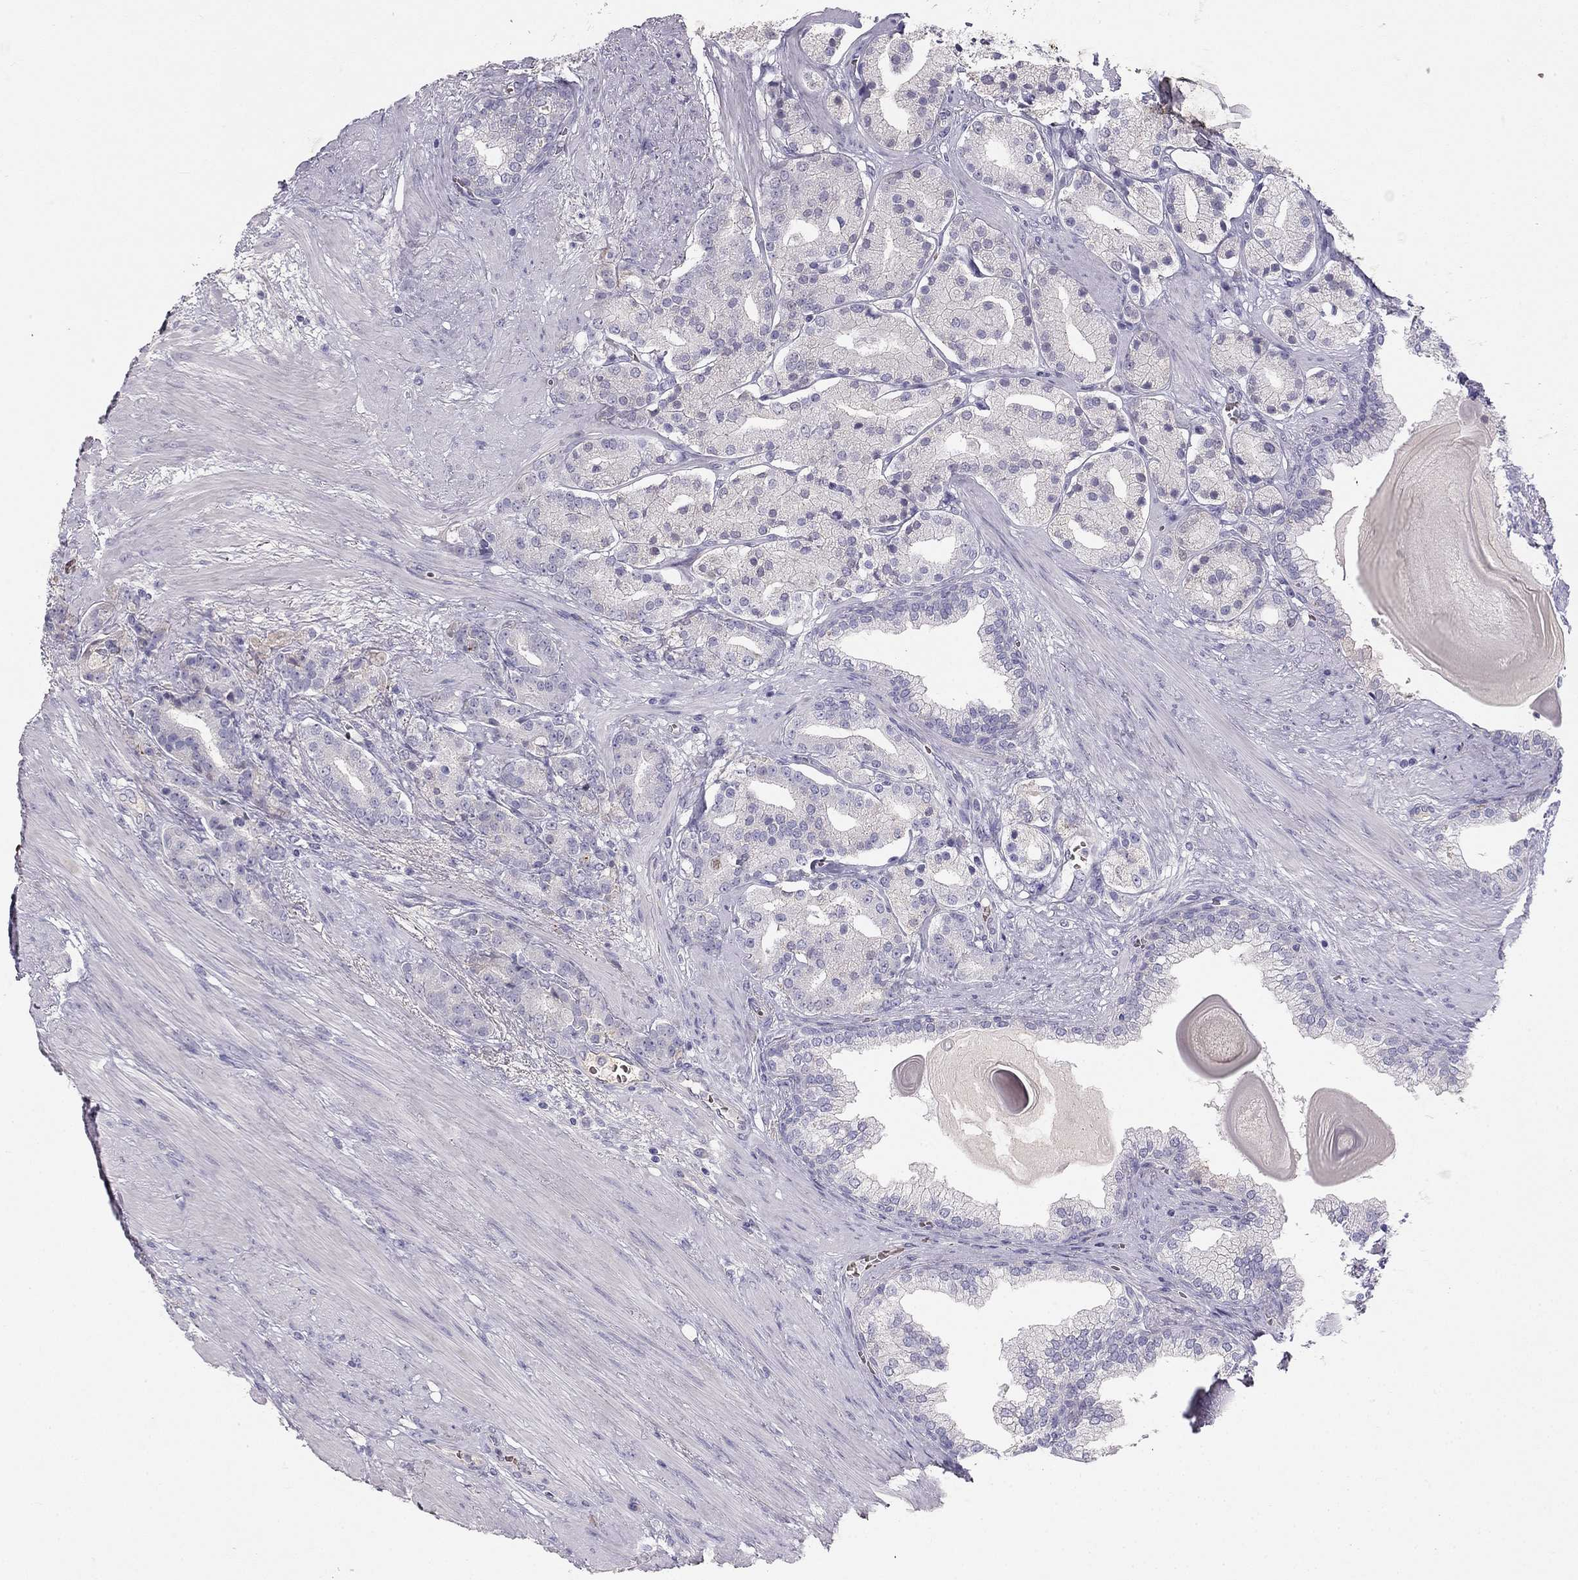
{"staining": {"intensity": "negative", "quantity": "none", "location": "none"}, "tissue": "prostate cancer", "cell_type": "Tumor cells", "image_type": "cancer", "snomed": [{"axis": "morphology", "description": "Adenocarcinoma, NOS"}, {"axis": "topography", "description": "Prostate"}], "caption": "An immunohistochemistry histopathology image of prostate adenocarcinoma is shown. There is no staining in tumor cells of prostate adenocarcinoma.", "gene": "RHD", "patient": {"sex": "male", "age": 69}}